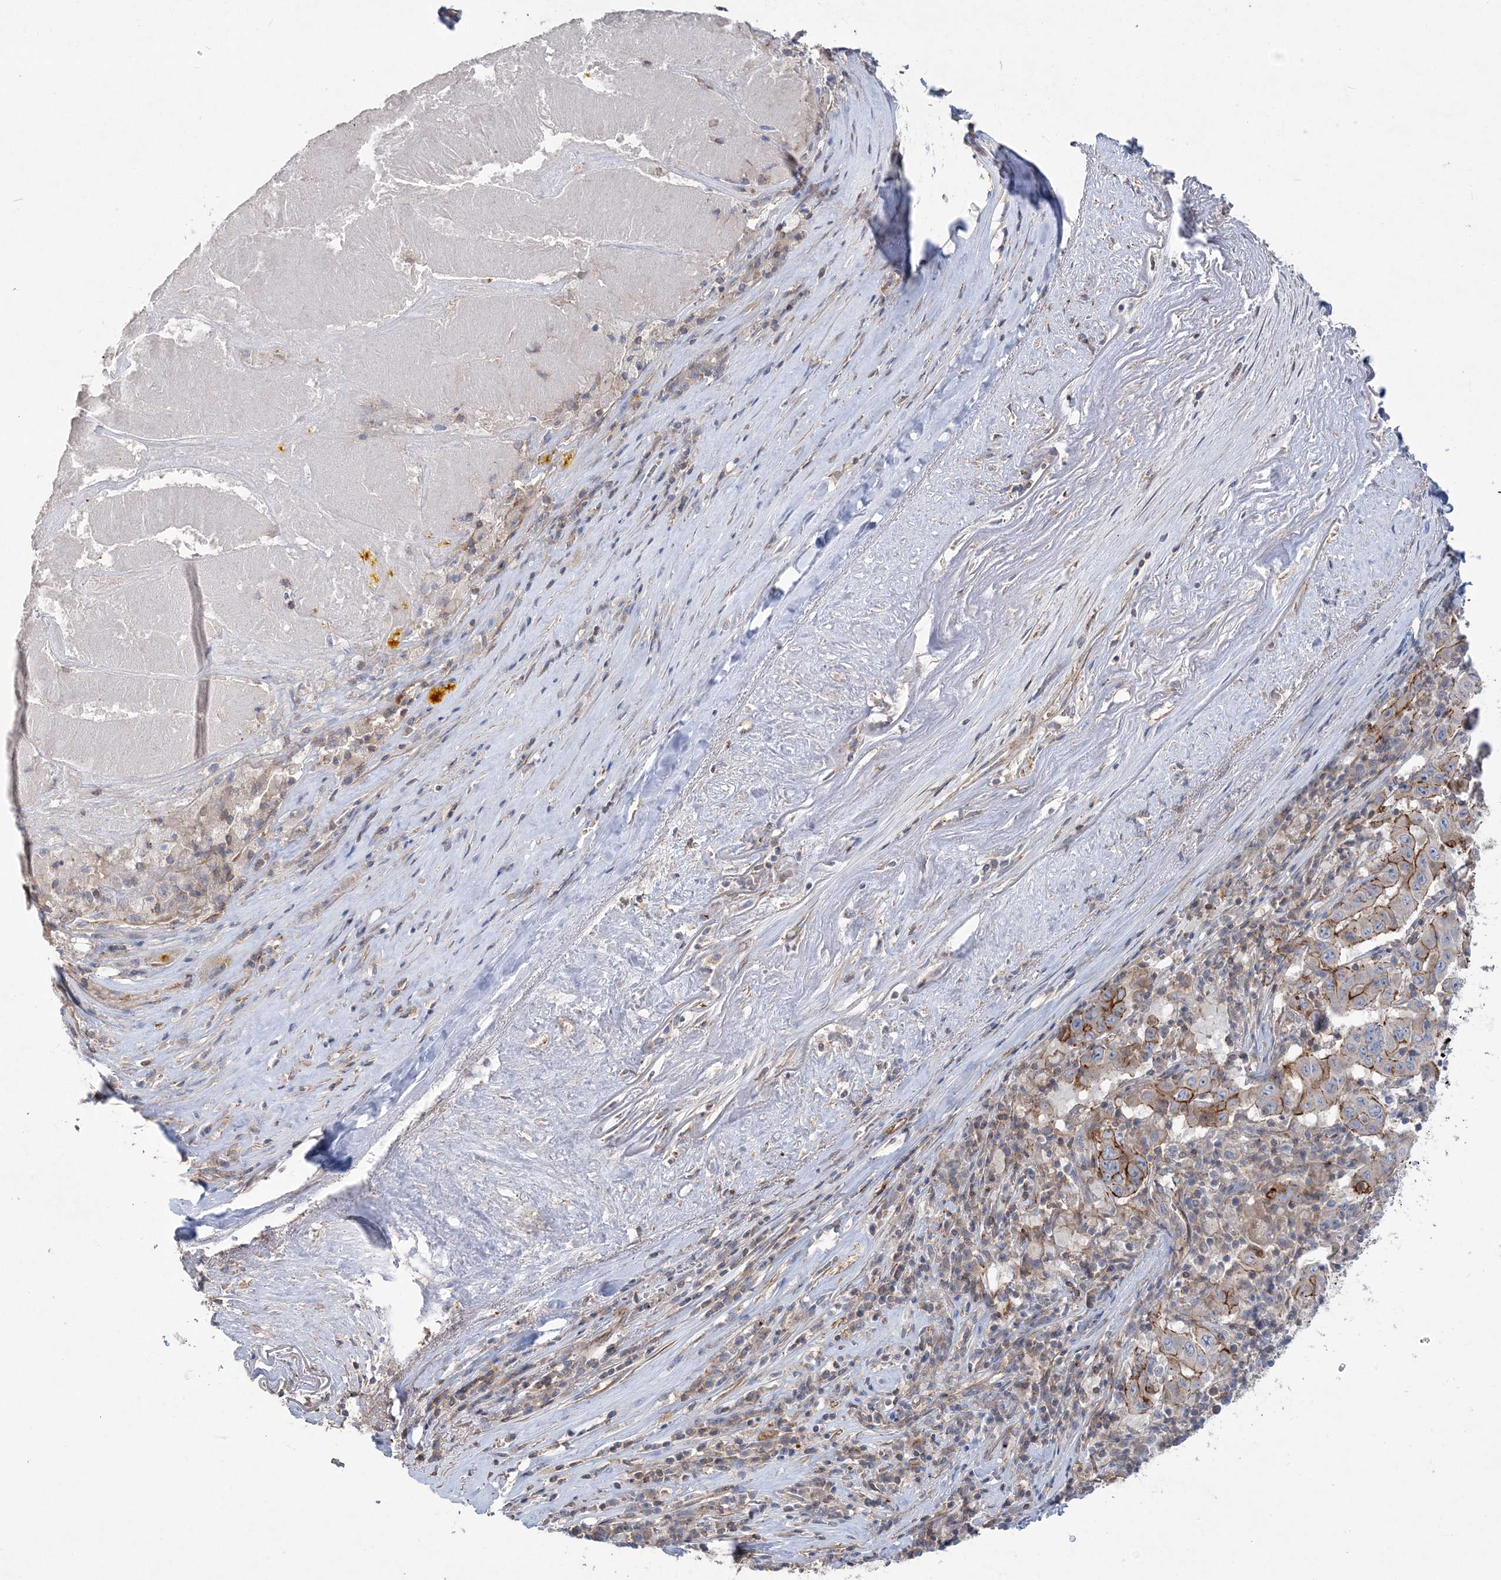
{"staining": {"intensity": "strong", "quantity": "25%-75%", "location": "cytoplasmic/membranous"}, "tissue": "pancreatic cancer", "cell_type": "Tumor cells", "image_type": "cancer", "snomed": [{"axis": "morphology", "description": "Adenocarcinoma, NOS"}, {"axis": "topography", "description": "Pancreas"}], "caption": "Protein staining displays strong cytoplasmic/membranous positivity in about 25%-75% of tumor cells in pancreatic cancer.", "gene": "PIGC", "patient": {"sex": "male", "age": 63}}